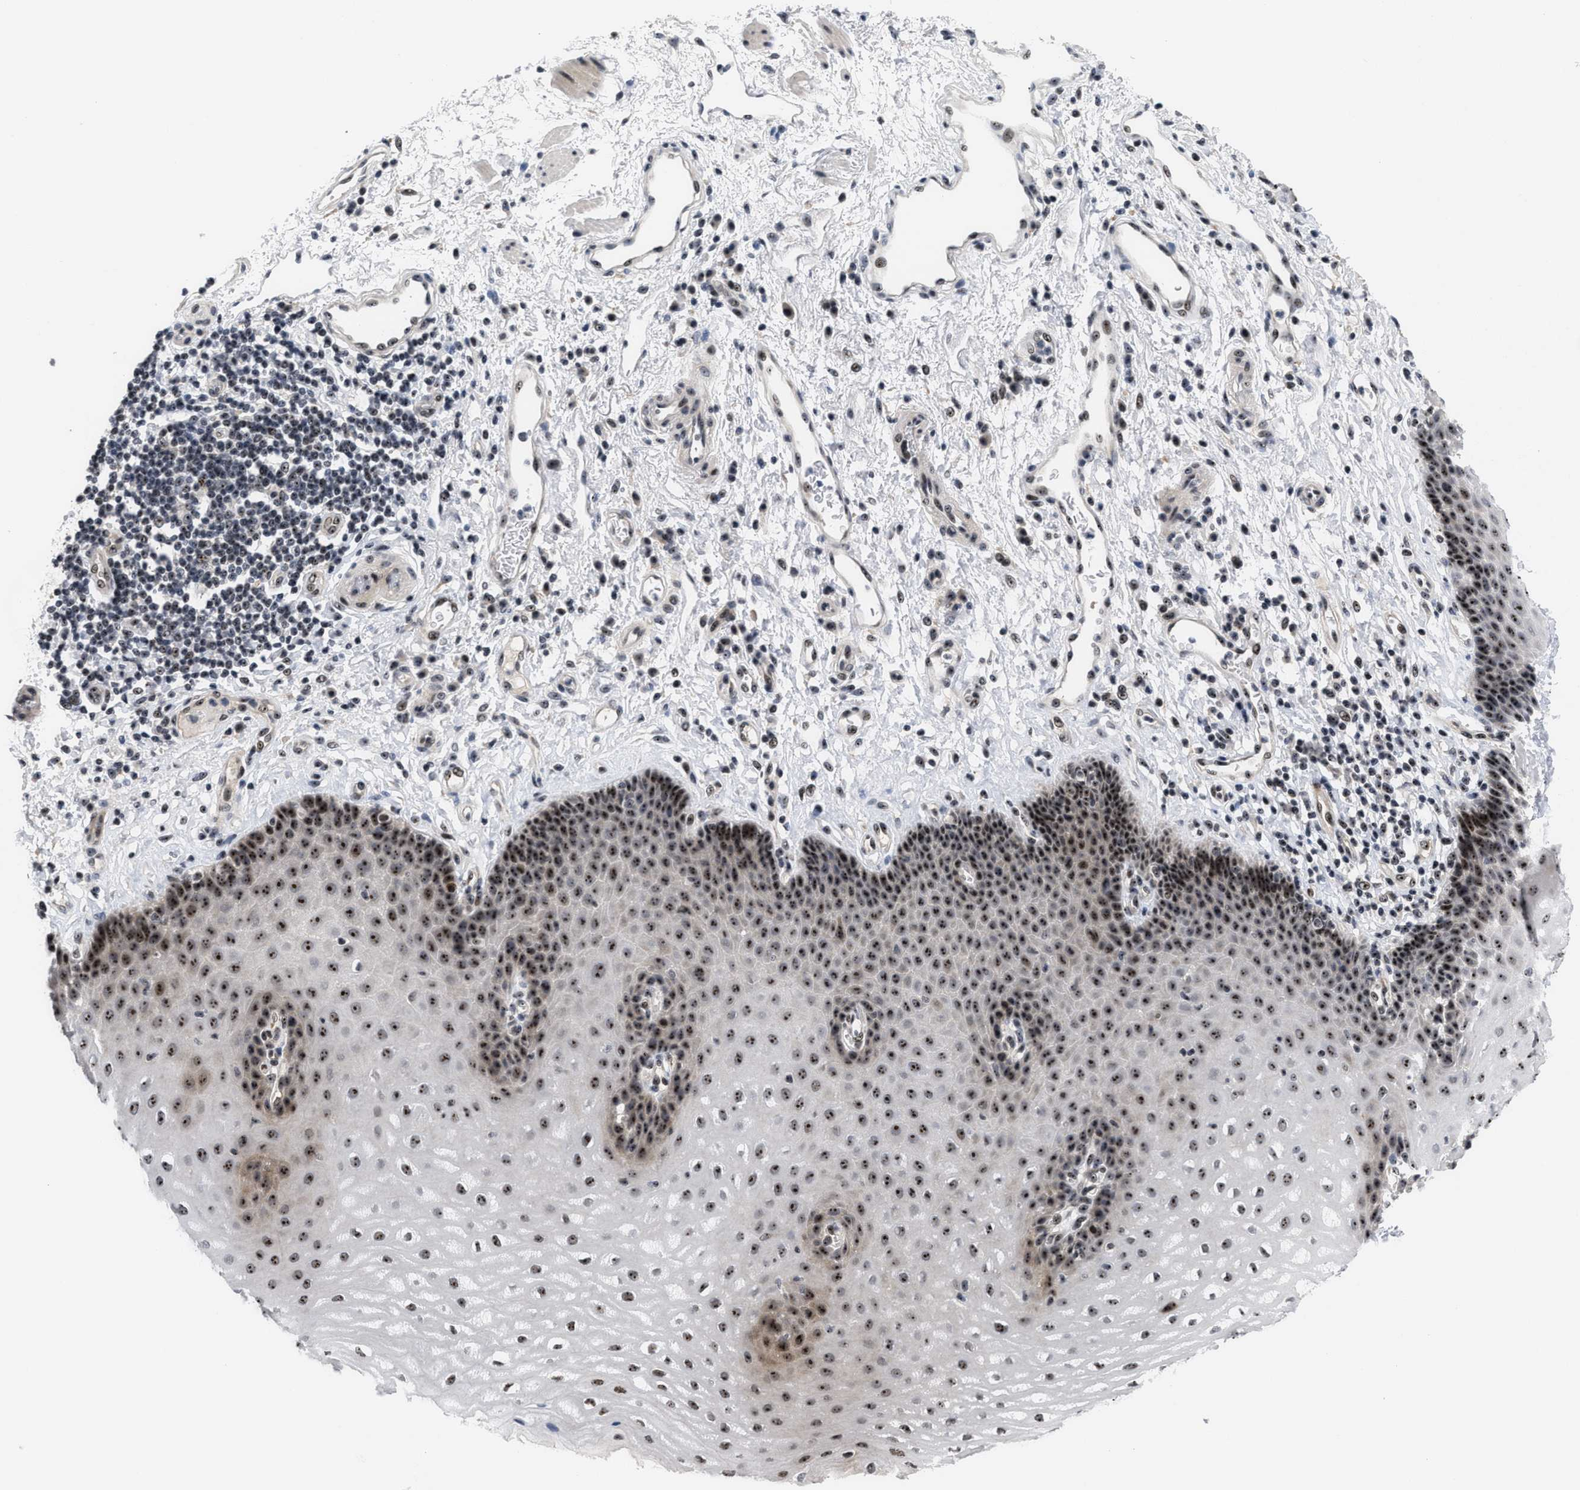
{"staining": {"intensity": "strong", "quantity": ">75%", "location": "nuclear"}, "tissue": "esophagus", "cell_type": "Squamous epithelial cells", "image_type": "normal", "snomed": [{"axis": "morphology", "description": "Normal tissue, NOS"}, {"axis": "topography", "description": "Esophagus"}], "caption": "Immunohistochemical staining of normal esophagus displays strong nuclear protein staining in approximately >75% of squamous epithelial cells. Immunohistochemistry stains the protein in brown and the nuclei are stained blue.", "gene": "NOP58", "patient": {"sex": "male", "age": 54}}